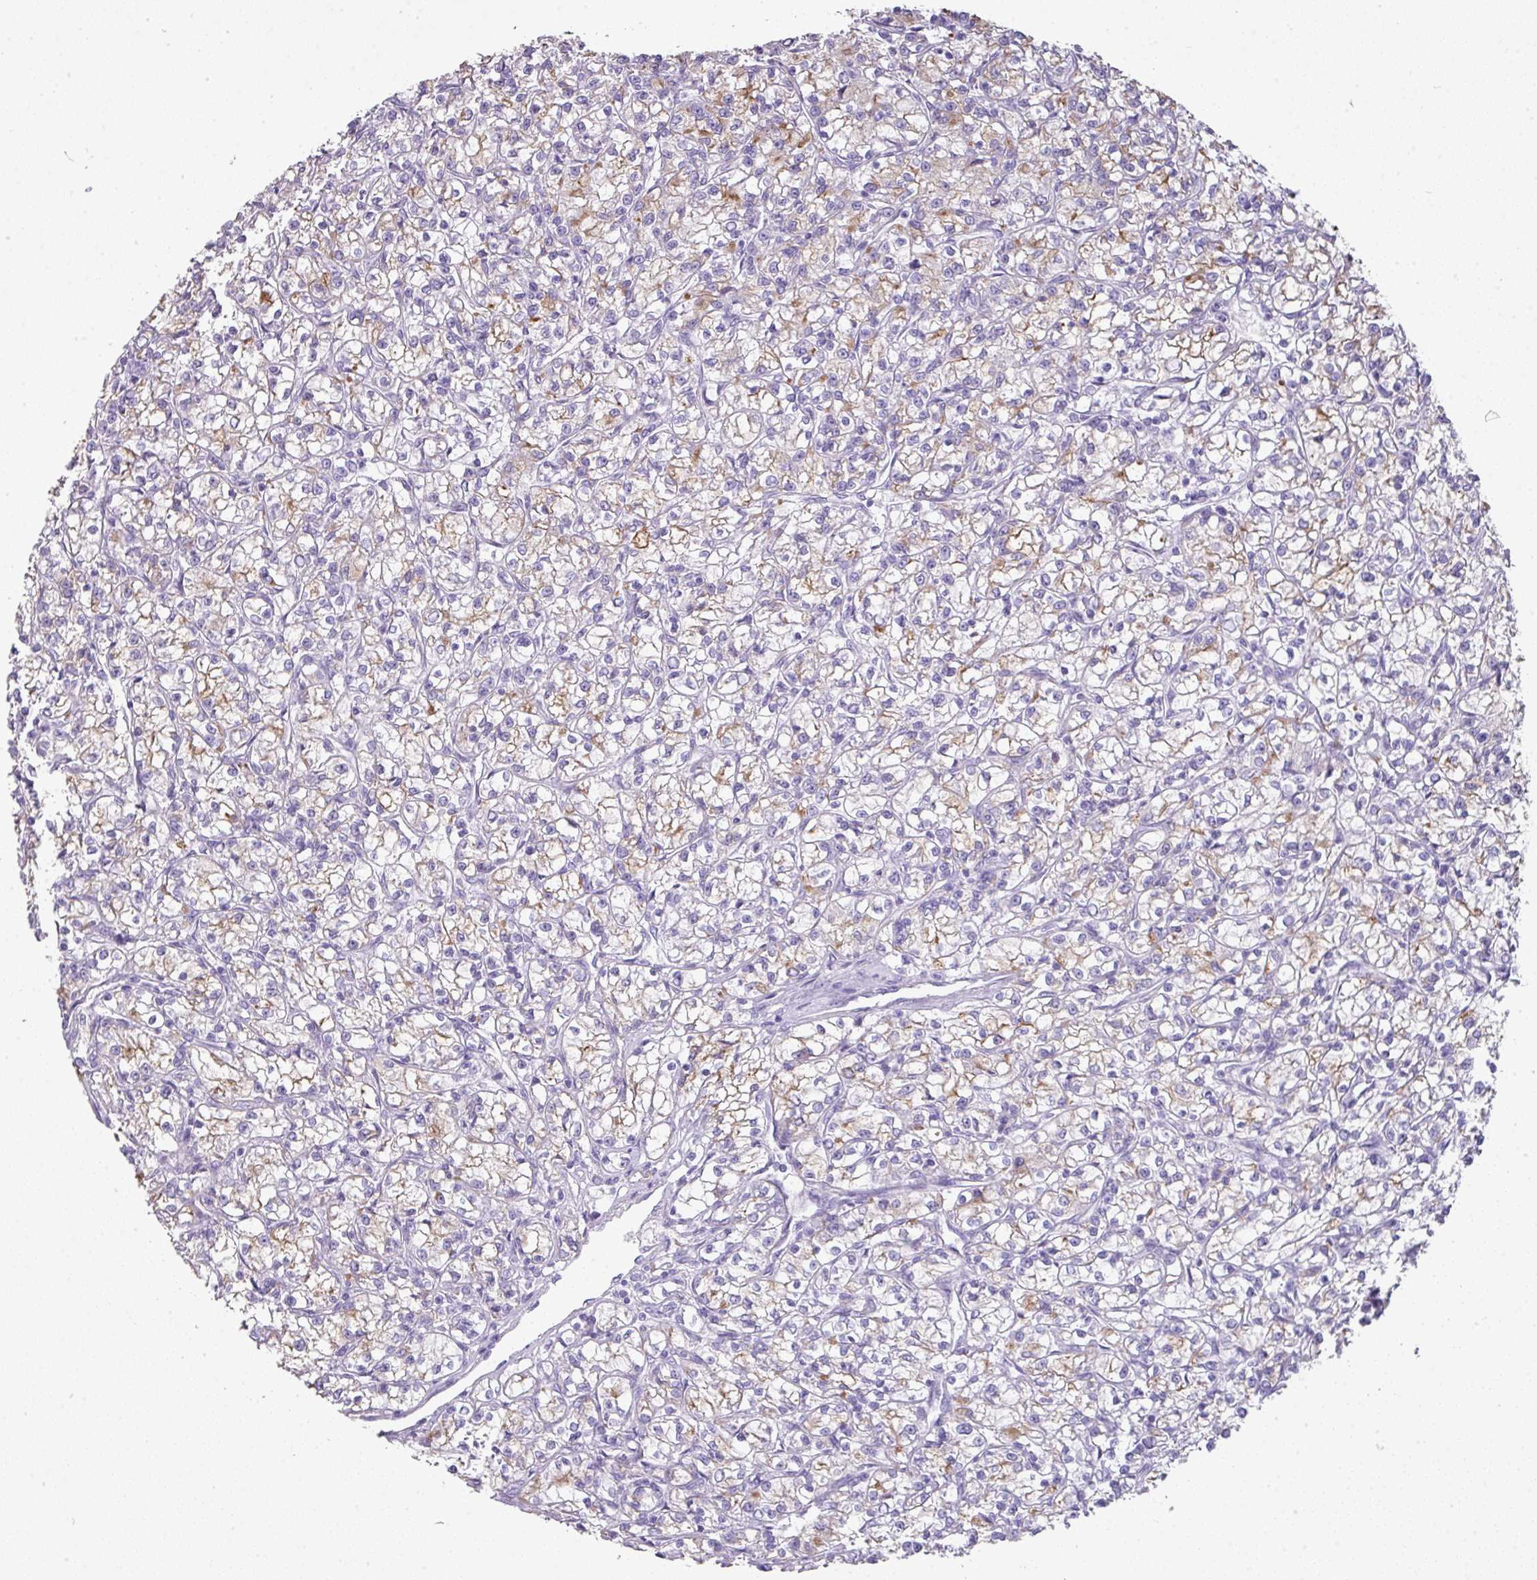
{"staining": {"intensity": "moderate", "quantity": "25%-75%", "location": "cytoplasmic/membranous"}, "tissue": "renal cancer", "cell_type": "Tumor cells", "image_type": "cancer", "snomed": [{"axis": "morphology", "description": "Adenocarcinoma, NOS"}, {"axis": "topography", "description": "Kidney"}], "caption": "The micrograph displays immunohistochemical staining of renal cancer. There is moderate cytoplasmic/membranous expression is seen in approximately 25%-75% of tumor cells. (Stains: DAB (3,3'-diaminobenzidine) in brown, nuclei in blue, Microscopy: brightfield microscopy at high magnification).", "gene": "GLI4", "patient": {"sex": "female", "age": 59}}